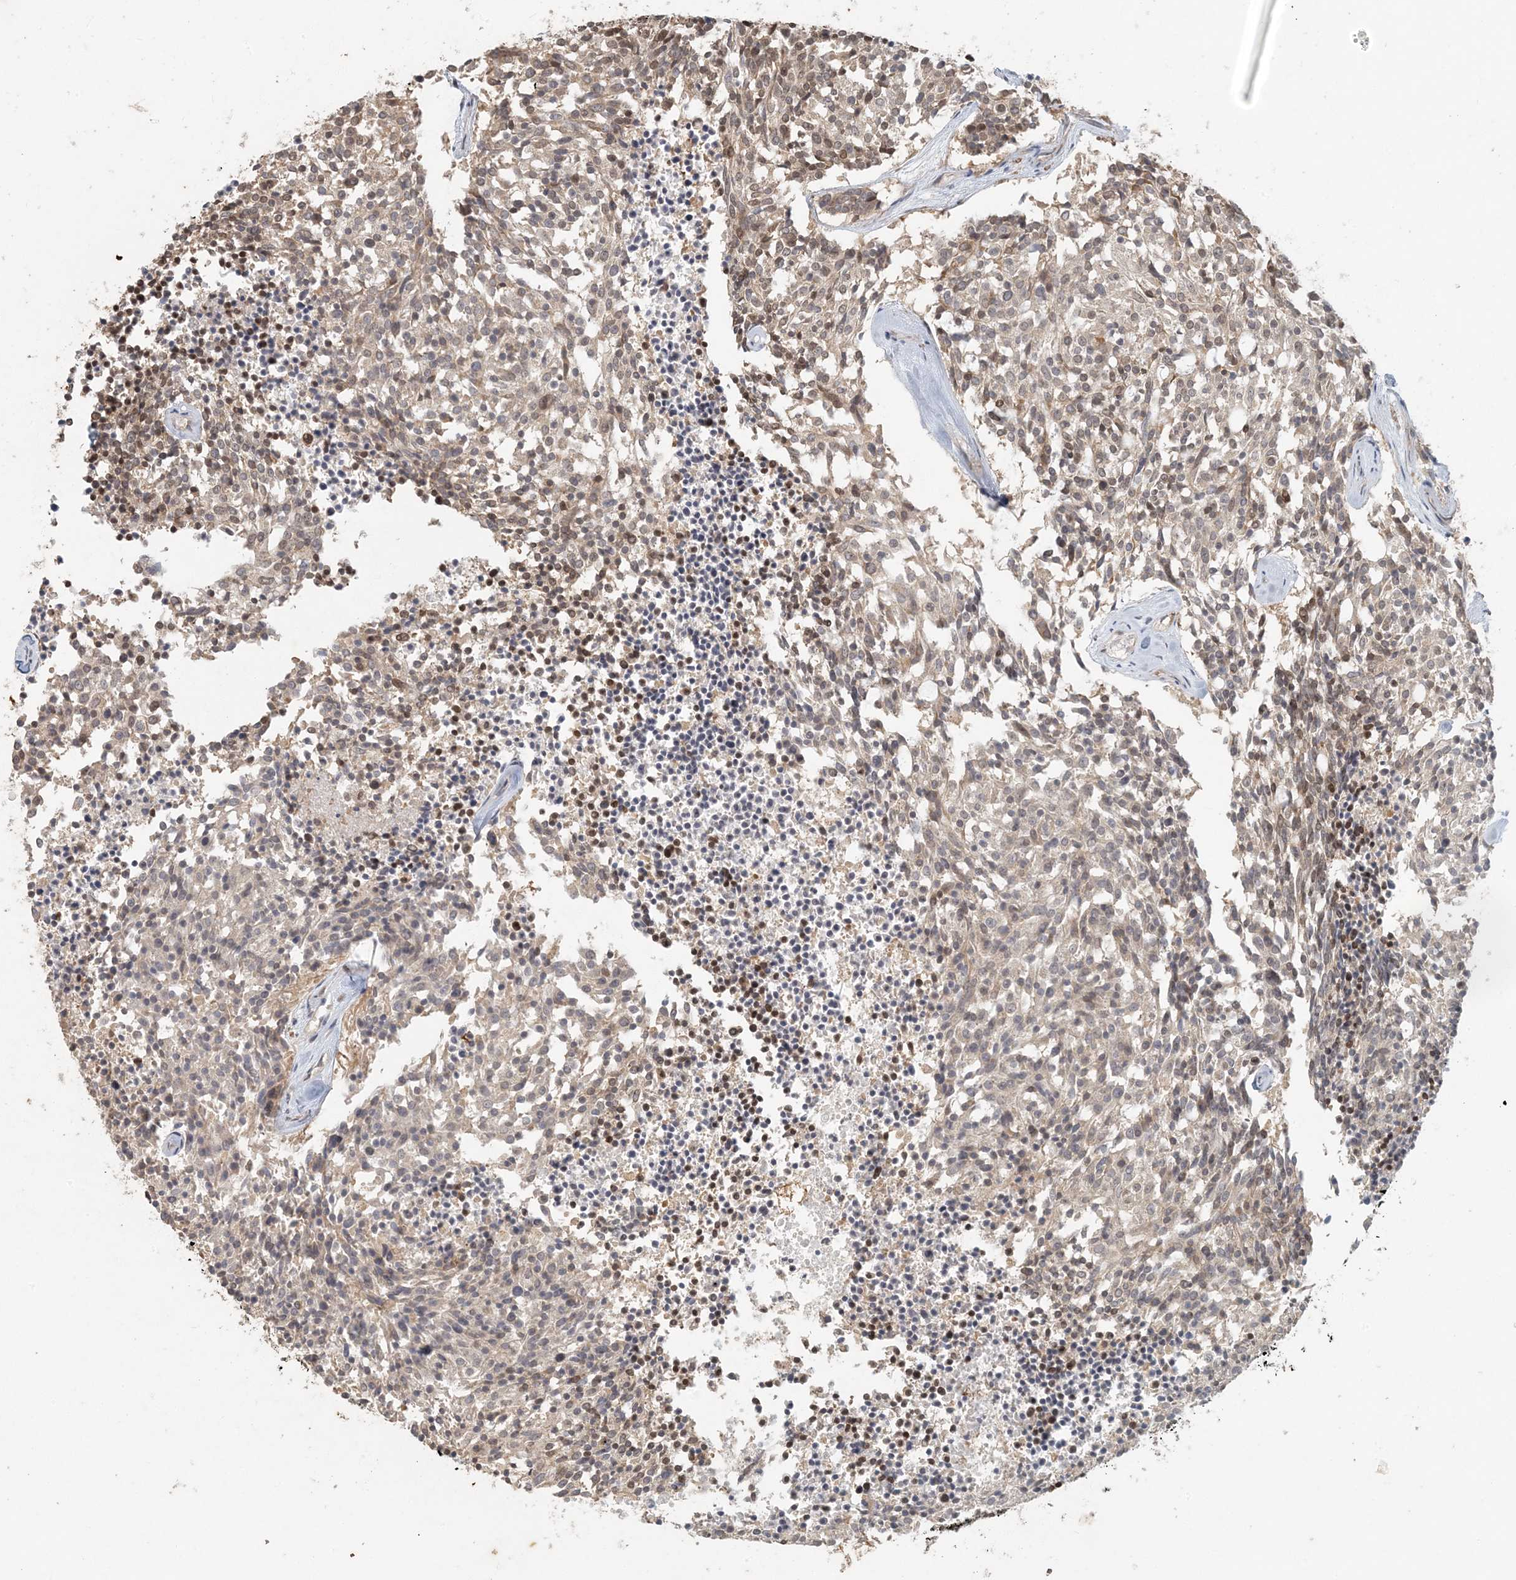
{"staining": {"intensity": "moderate", "quantity": ">75%", "location": "cytoplasmic/membranous,nuclear"}, "tissue": "carcinoid", "cell_type": "Tumor cells", "image_type": "cancer", "snomed": [{"axis": "morphology", "description": "Carcinoid, malignant, NOS"}, {"axis": "topography", "description": "Pancreas"}], "caption": "Tumor cells display medium levels of moderate cytoplasmic/membranous and nuclear staining in about >75% of cells in carcinoid. (DAB = brown stain, brightfield microscopy at high magnification).", "gene": "AK9", "patient": {"sex": "female", "age": 54}}